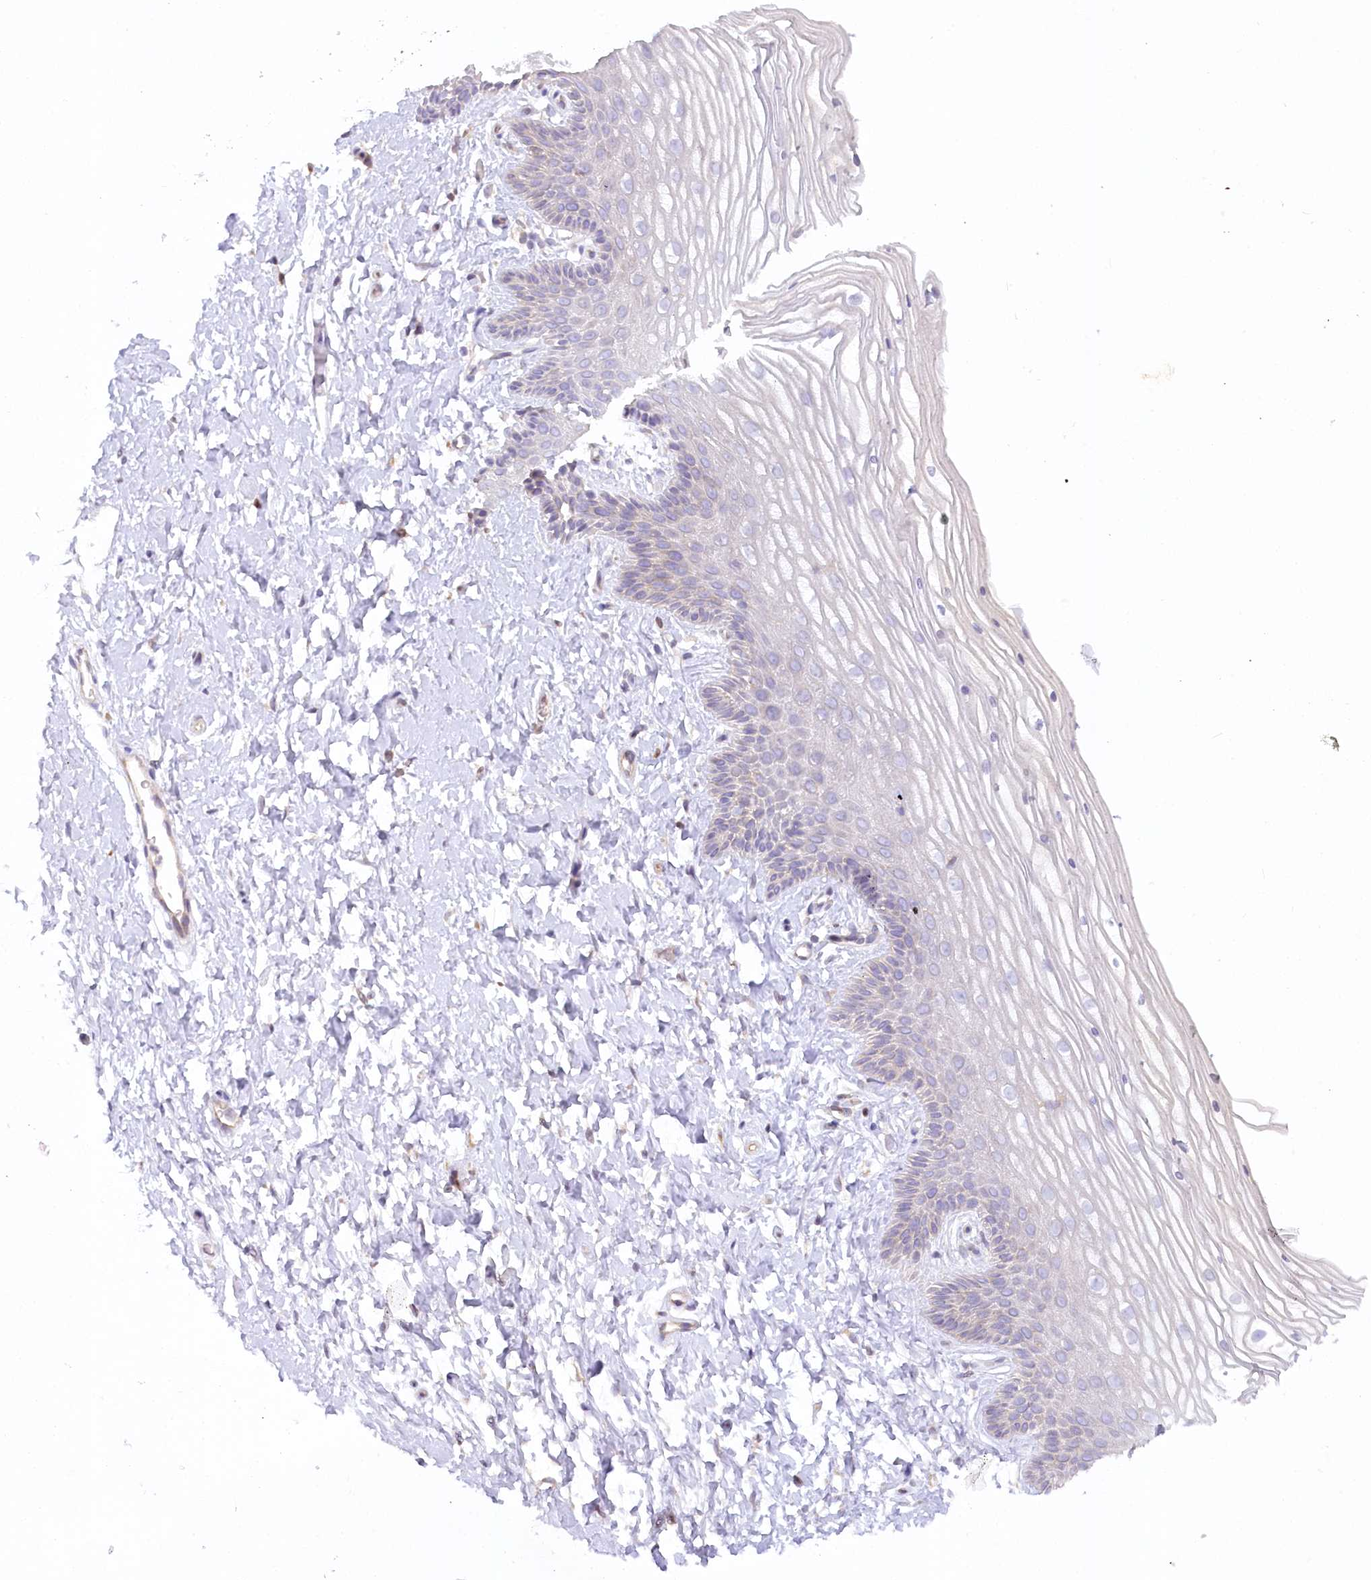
{"staining": {"intensity": "negative", "quantity": "none", "location": "none"}, "tissue": "vagina", "cell_type": "Squamous epithelial cells", "image_type": "normal", "snomed": [{"axis": "morphology", "description": "Normal tissue, NOS"}, {"axis": "topography", "description": "Vagina"}, {"axis": "topography", "description": "Cervix"}], "caption": "Photomicrograph shows no significant protein expression in squamous epithelial cells of unremarkable vagina.", "gene": "PAIP2", "patient": {"sex": "female", "age": 40}}